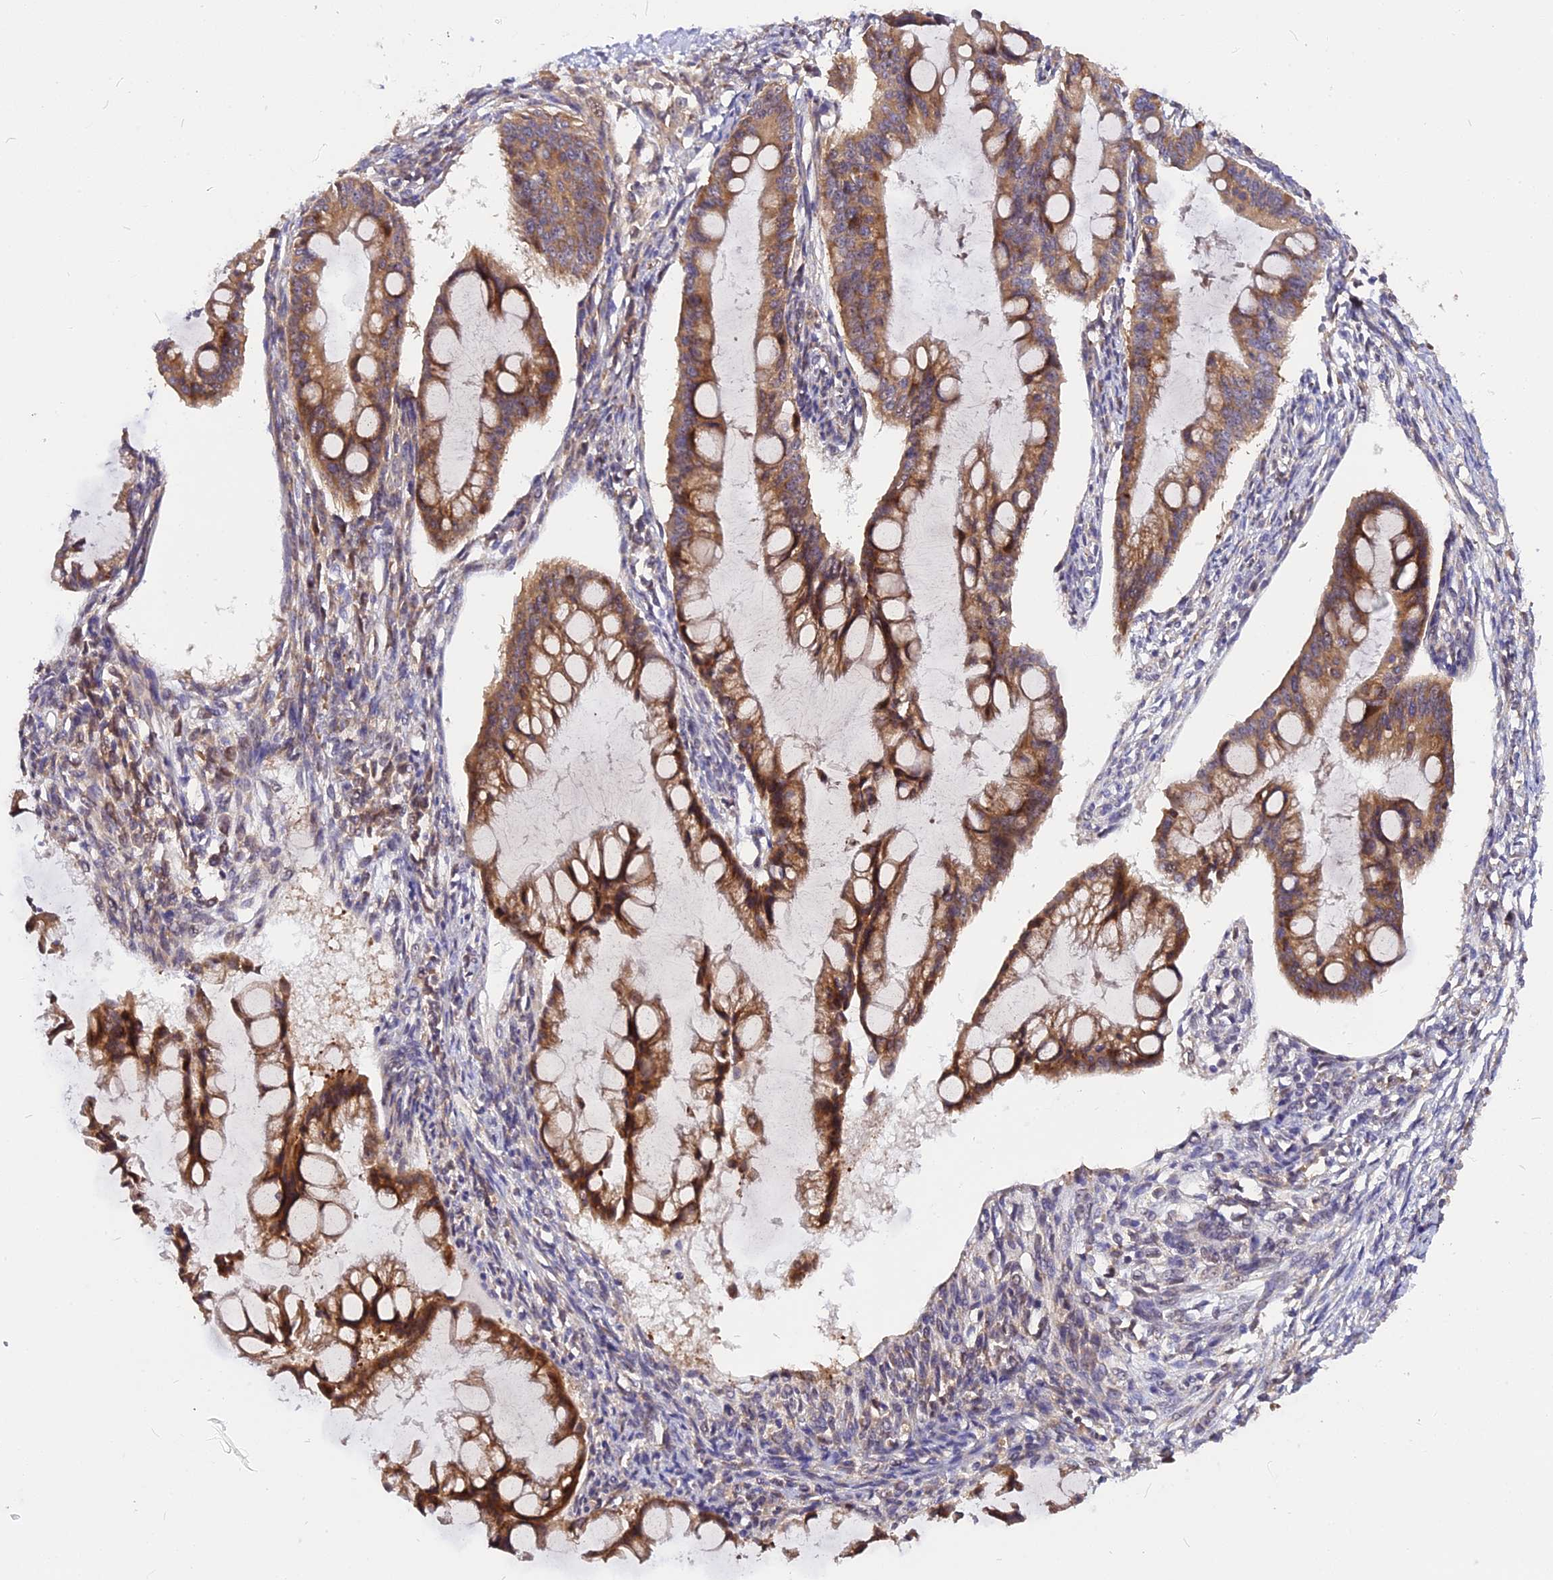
{"staining": {"intensity": "strong", "quantity": ">75%", "location": "cytoplasmic/membranous"}, "tissue": "ovarian cancer", "cell_type": "Tumor cells", "image_type": "cancer", "snomed": [{"axis": "morphology", "description": "Cystadenocarcinoma, mucinous, NOS"}, {"axis": "topography", "description": "Ovary"}], "caption": "Ovarian cancer (mucinous cystadenocarcinoma) was stained to show a protein in brown. There is high levels of strong cytoplasmic/membranous positivity in about >75% of tumor cells.", "gene": "GNPTAB", "patient": {"sex": "female", "age": 73}}